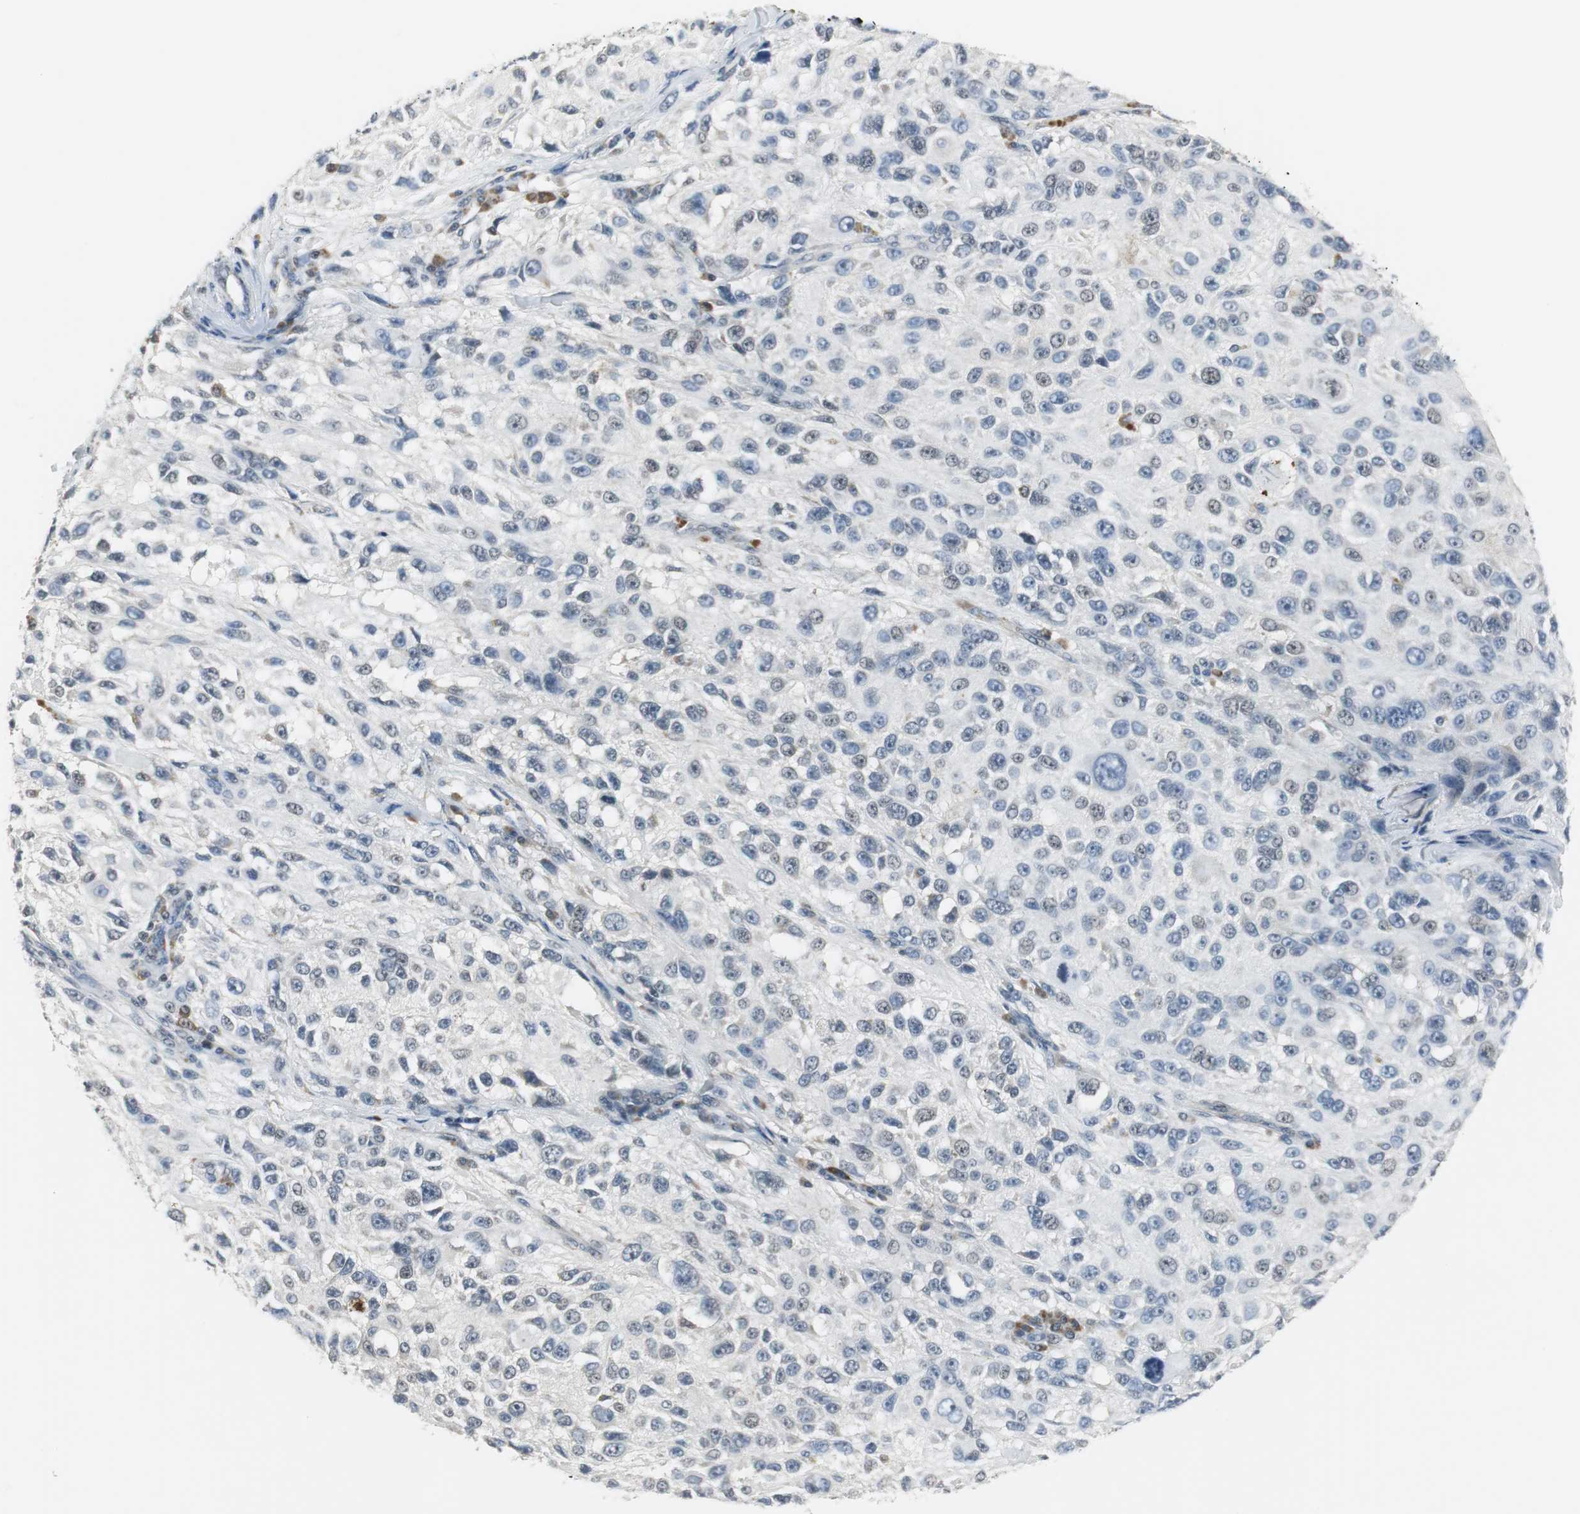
{"staining": {"intensity": "negative", "quantity": "none", "location": "none"}, "tissue": "melanoma", "cell_type": "Tumor cells", "image_type": "cancer", "snomed": [{"axis": "morphology", "description": "Necrosis, NOS"}, {"axis": "morphology", "description": "Malignant melanoma, NOS"}, {"axis": "topography", "description": "Skin"}], "caption": "High power microscopy image of an immunohistochemistry (IHC) photomicrograph of malignant melanoma, revealing no significant positivity in tumor cells.", "gene": "CCT5", "patient": {"sex": "female", "age": 87}}